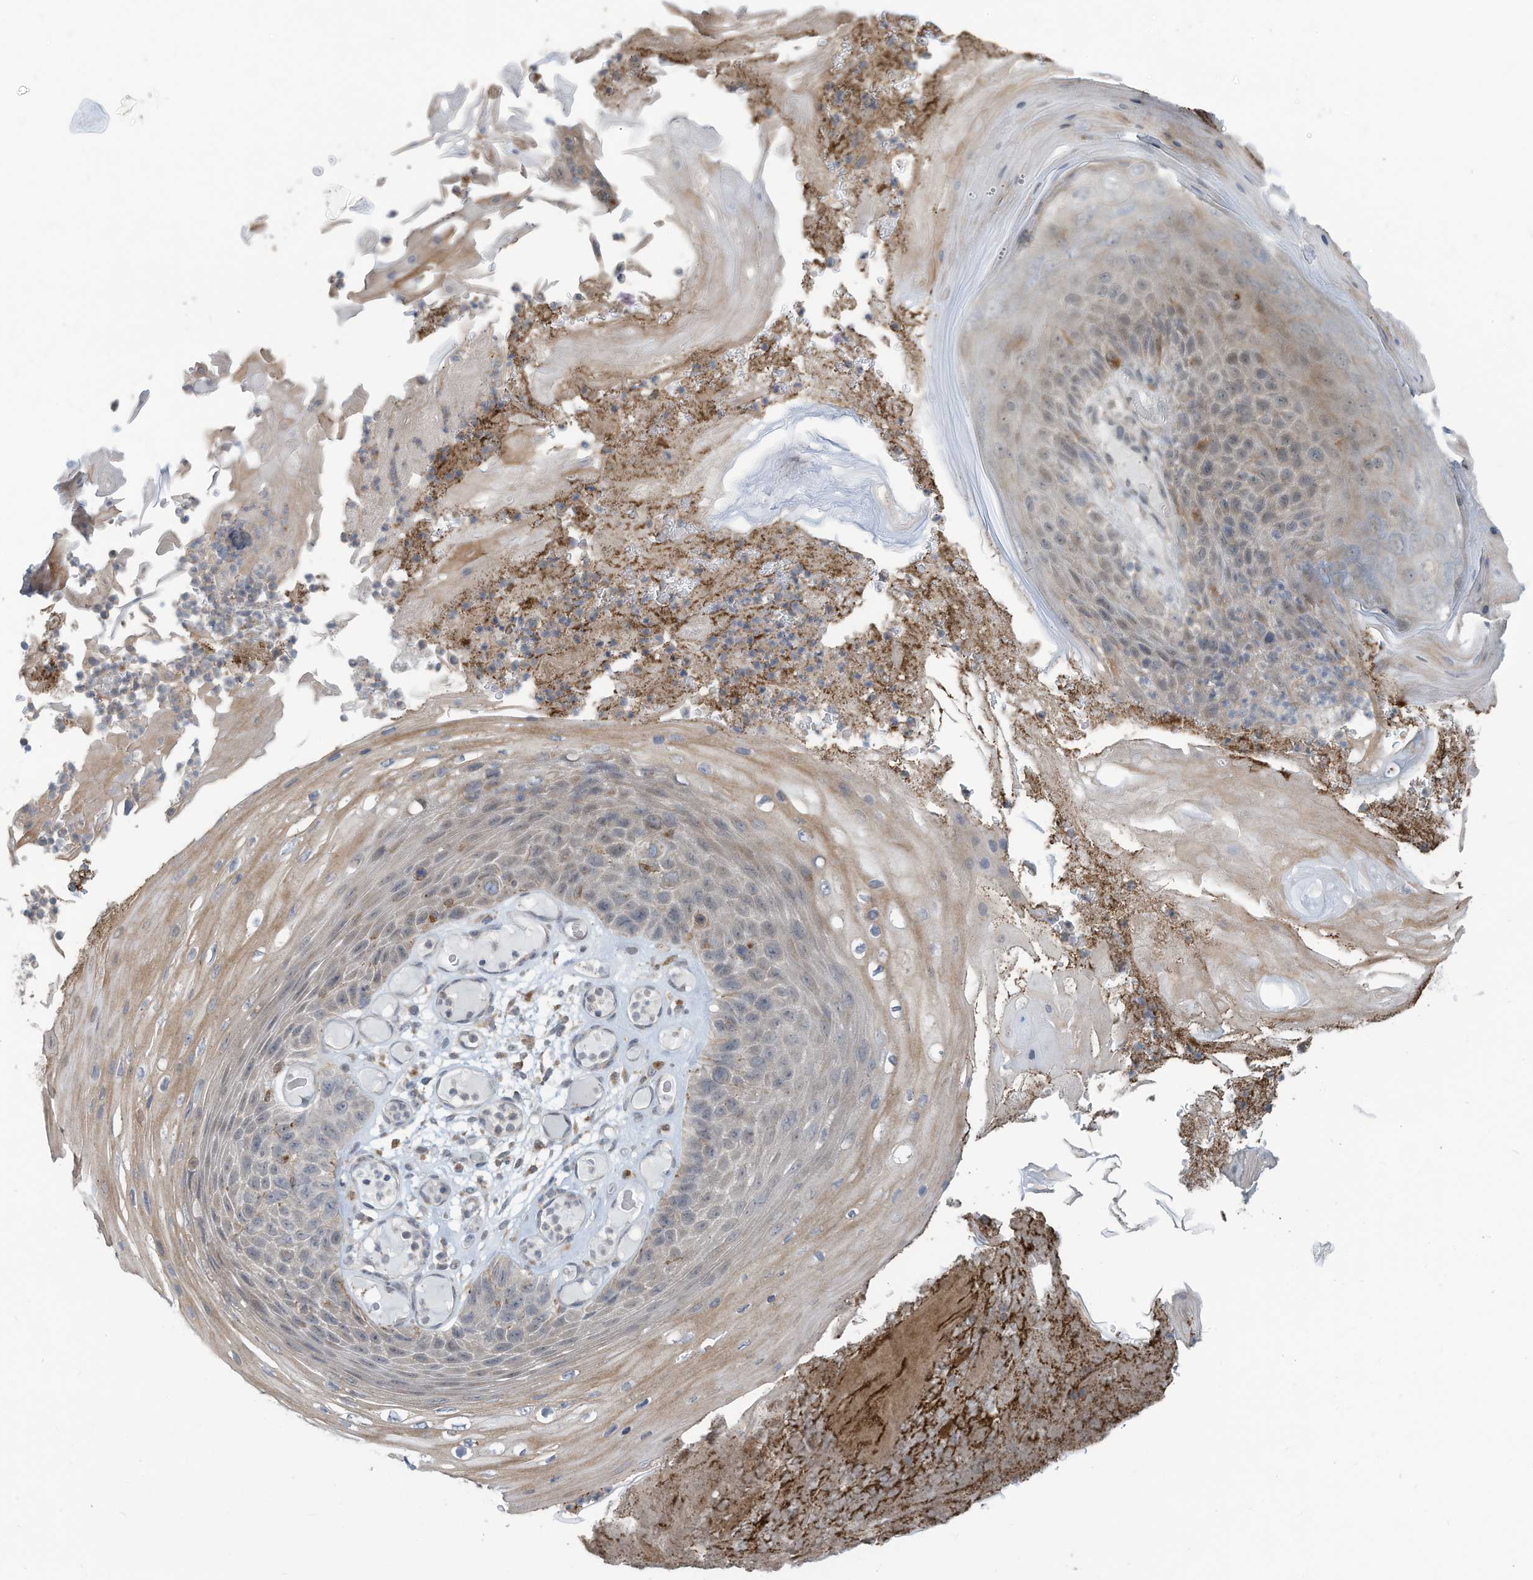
{"staining": {"intensity": "weak", "quantity": "25%-75%", "location": "cytoplasmic/membranous"}, "tissue": "skin cancer", "cell_type": "Tumor cells", "image_type": "cancer", "snomed": [{"axis": "morphology", "description": "Squamous cell carcinoma, NOS"}, {"axis": "topography", "description": "Skin"}], "caption": "High-magnification brightfield microscopy of skin cancer stained with DAB (3,3'-diaminobenzidine) (brown) and counterstained with hematoxylin (blue). tumor cells exhibit weak cytoplasmic/membranous expression is appreciated in about25%-75% of cells.", "gene": "DZIP3", "patient": {"sex": "female", "age": 88}}